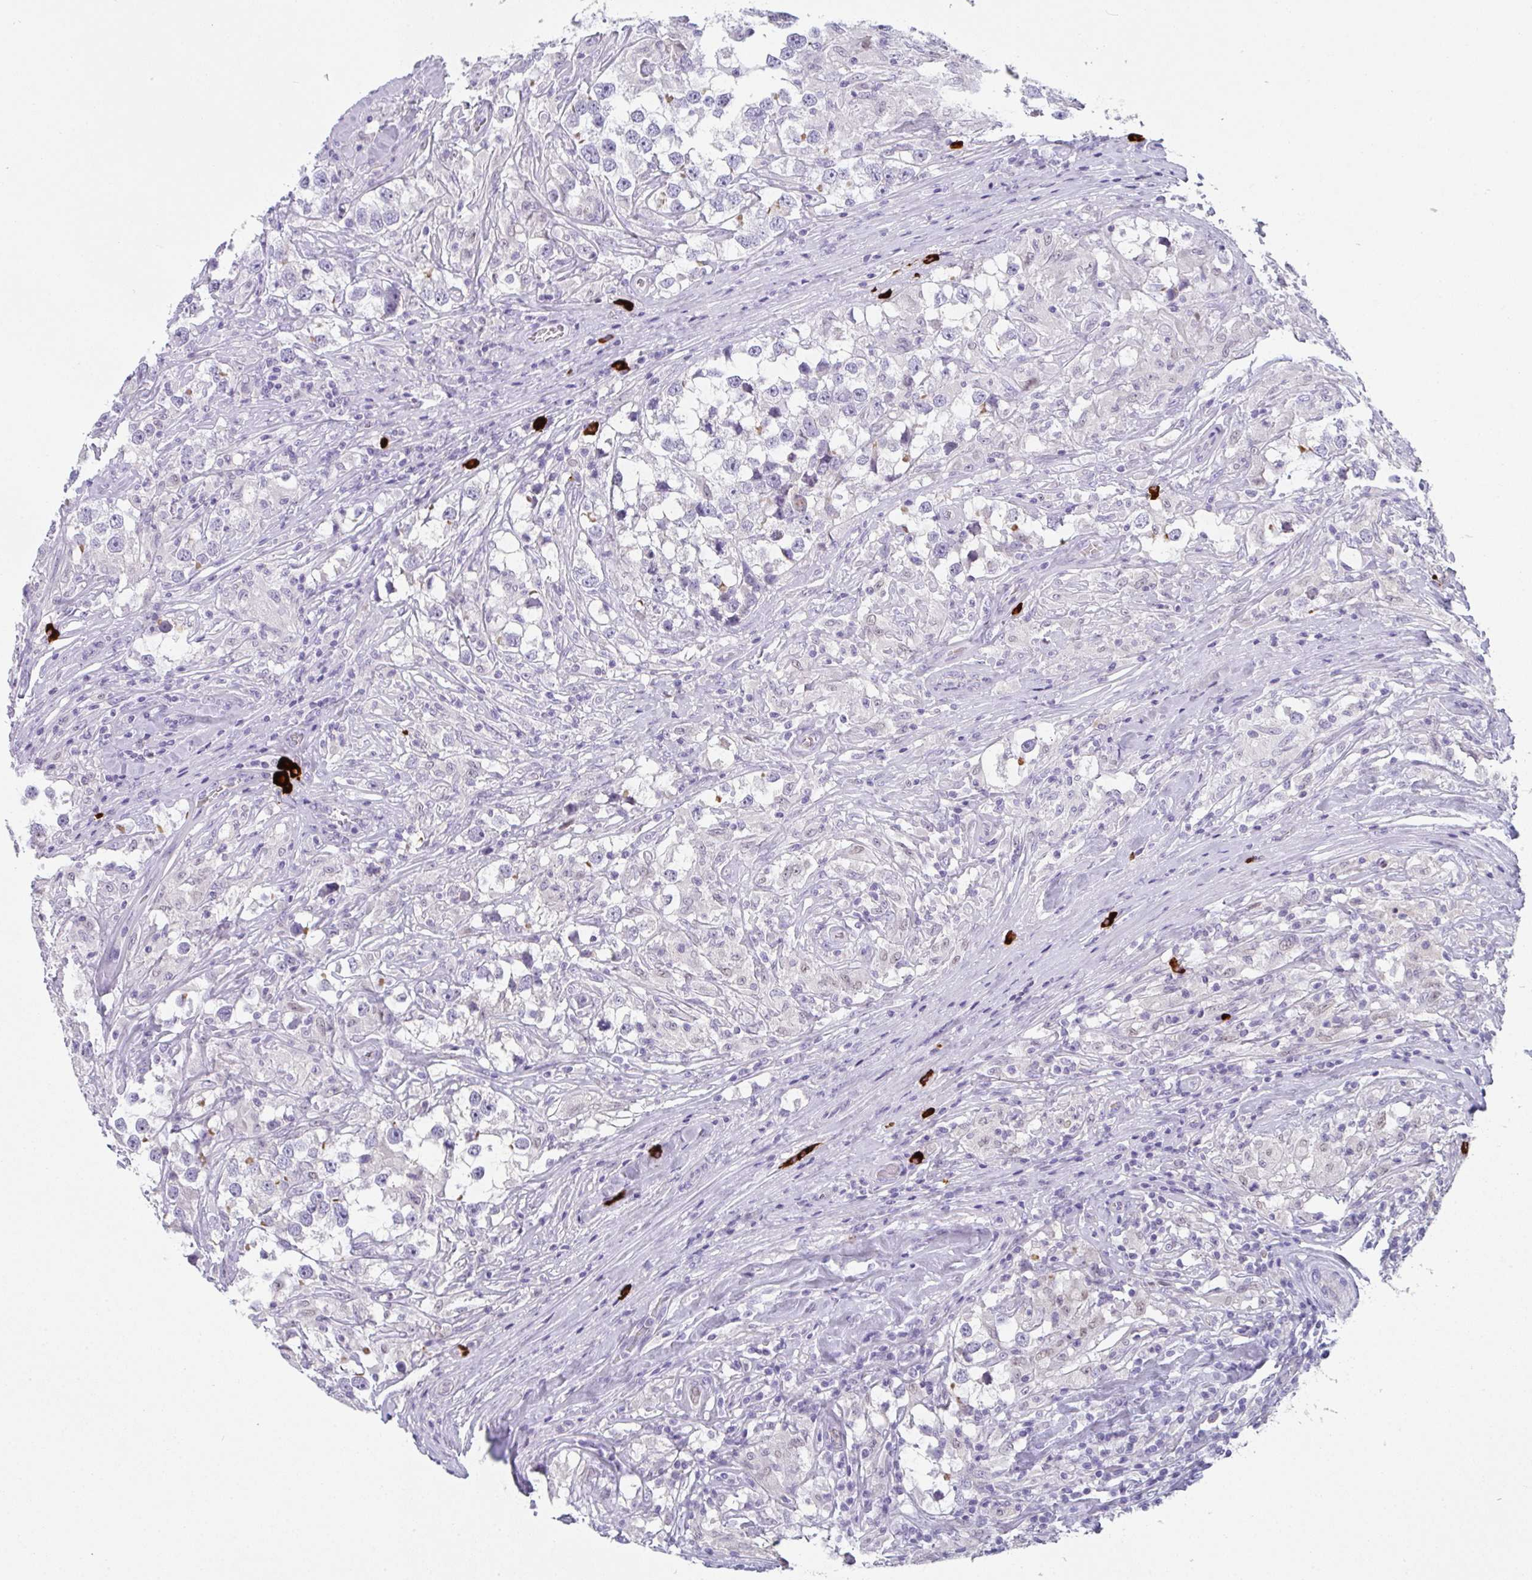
{"staining": {"intensity": "negative", "quantity": "none", "location": "none"}, "tissue": "testis cancer", "cell_type": "Tumor cells", "image_type": "cancer", "snomed": [{"axis": "morphology", "description": "Seminoma, NOS"}, {"axis": "topography", "description": "Testis"}], "caption": "Testis seminoma stained for a protein using IHC demonstrates no expression tumor cells.", "gene": "CACNA1S", "patient": {"sex": "male", "age": 46}}